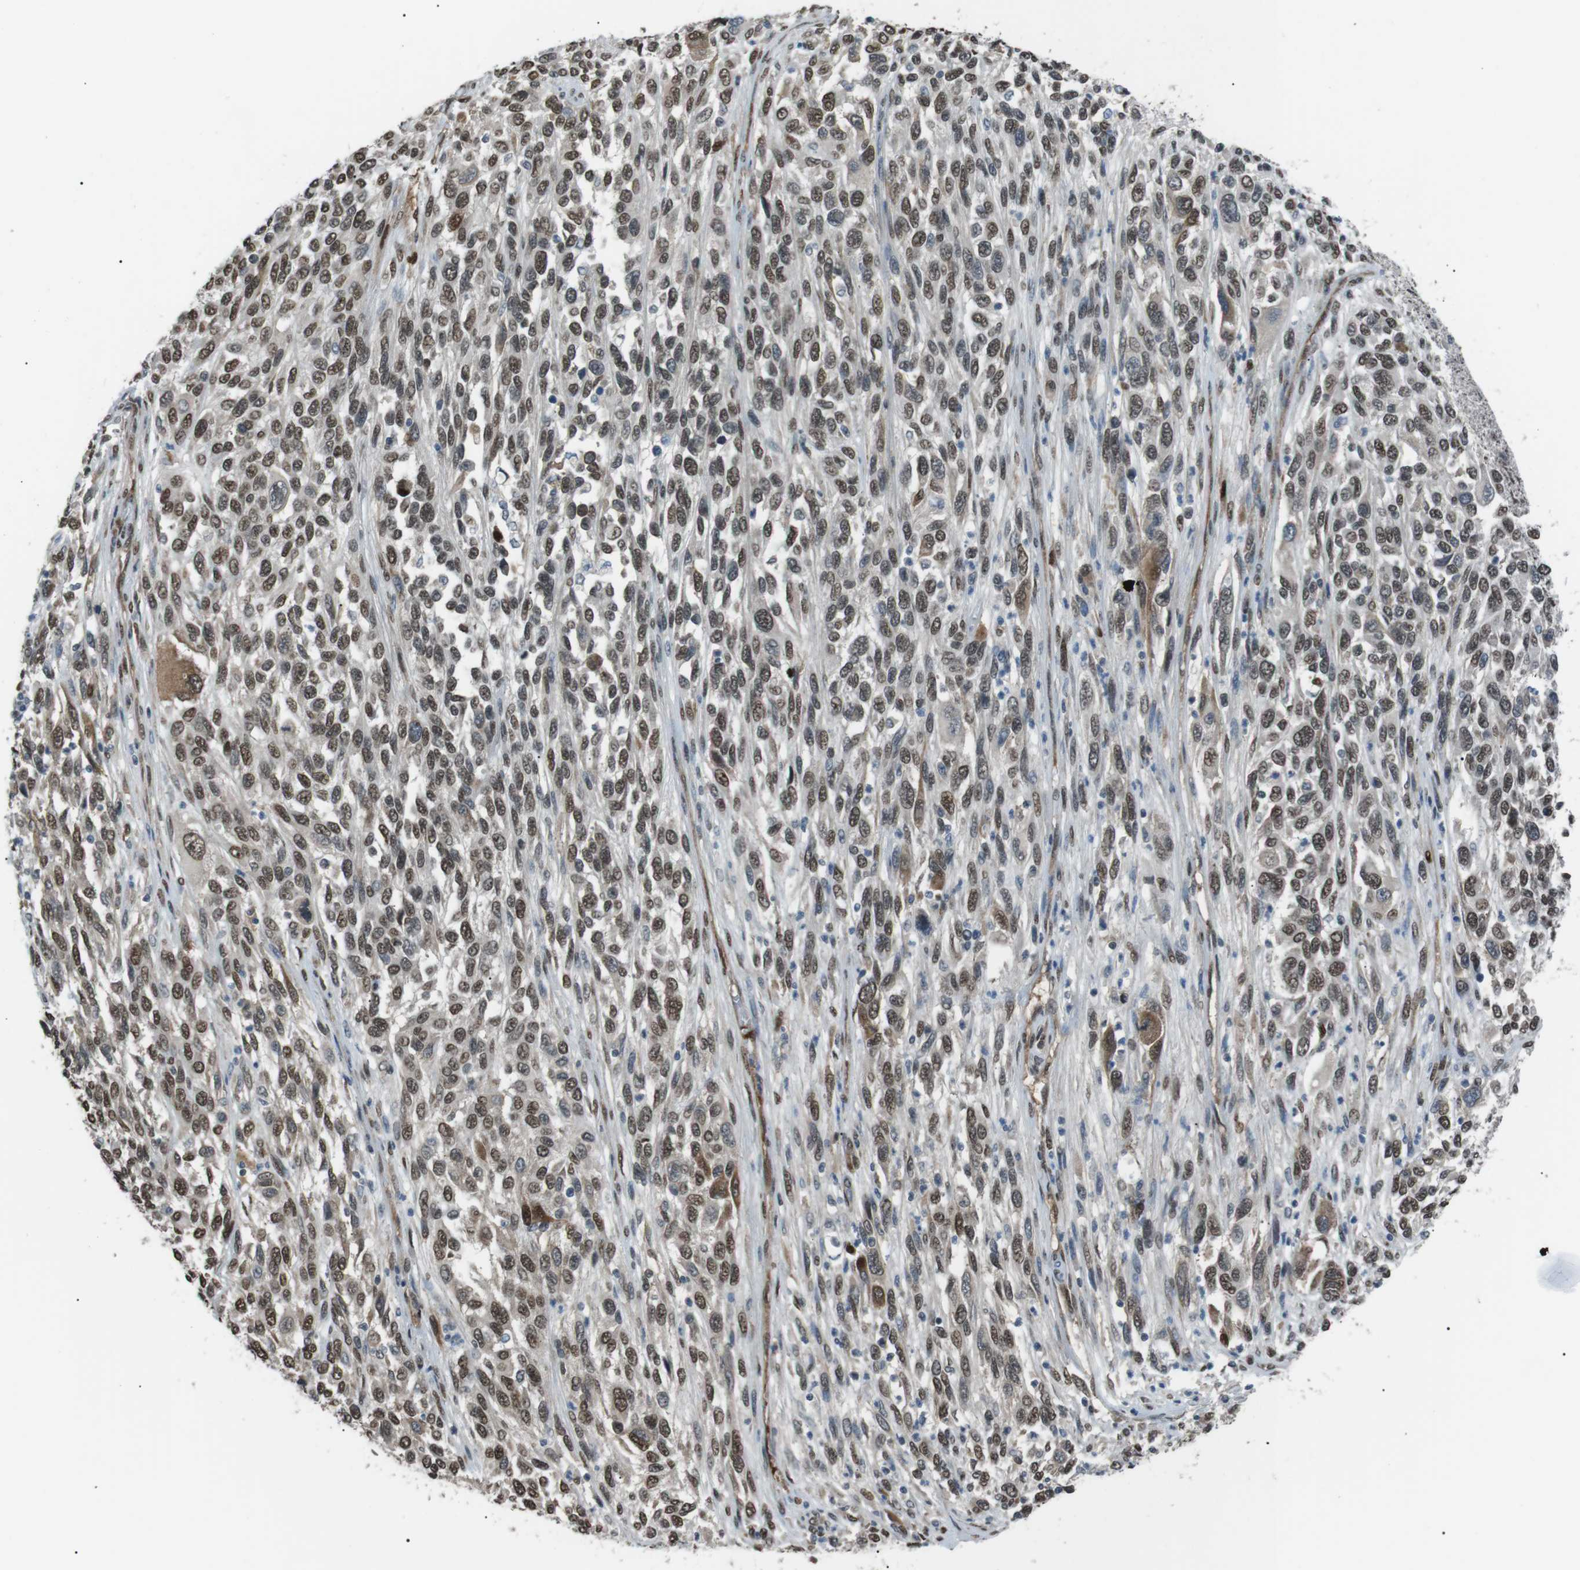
{"staining": {"intensity": "moderate", "quantity": ">75%", "location": "nuclear"}, "tissue": "melanoma", "cell_type": "Tumor cells", "image_type": "cancer", "snomed": [{"axis": "morphology", "description": "Malignant melanoma, Metastatic site"}, {"axis": "topography", "description": "Lymph node"}], "caption": "Moderate nuclear expression is appreciated in about >75% of tumor cells in melanoma.", "gene": "SRPK2", "patient": {"sex": "male", "age": 61}}